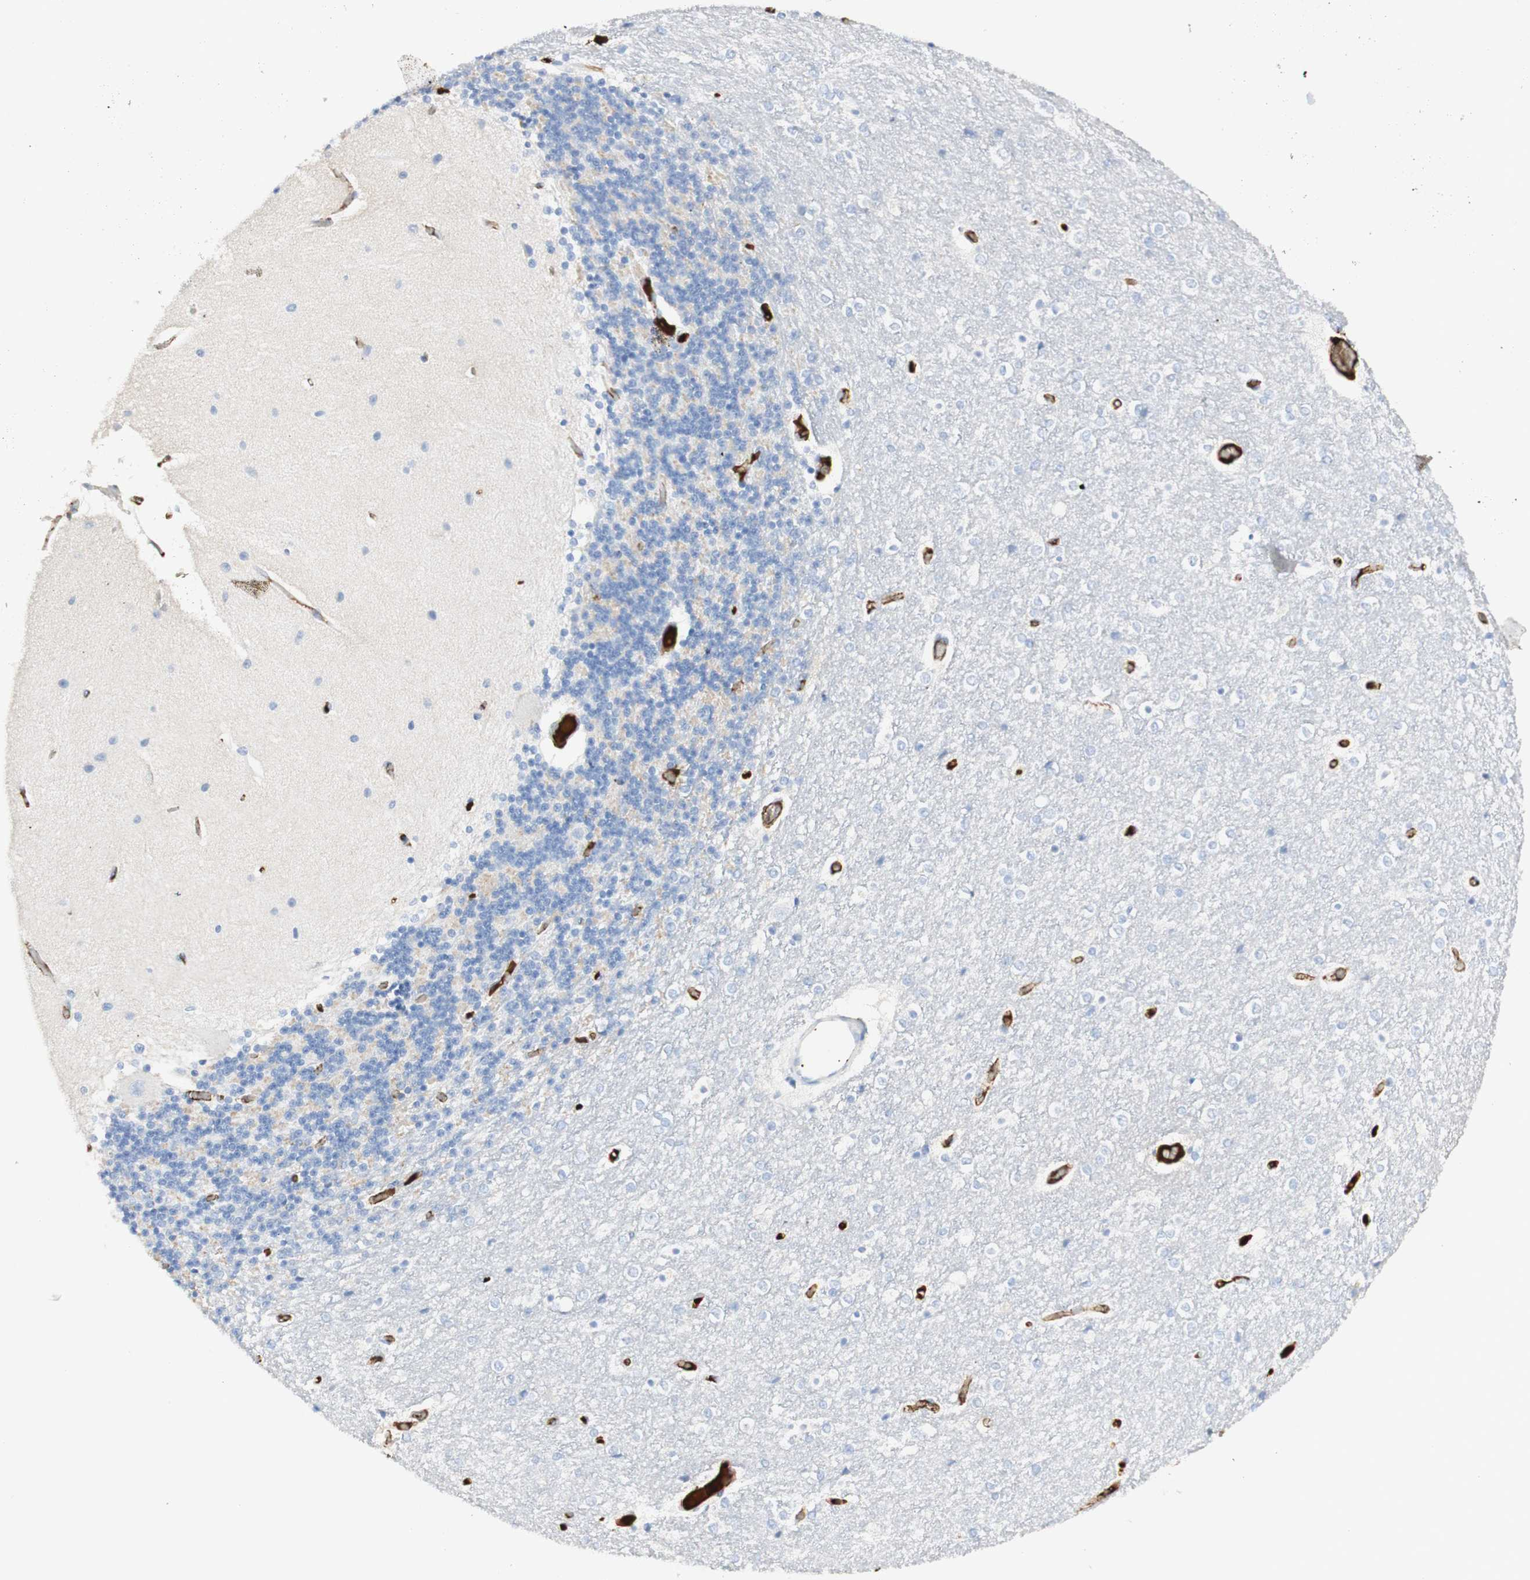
{"staining": {"intensity": "negative", "quantity": "none", "location": "none"}, "tissue": "cerebellum", "cell_type": "Cells in granular layer", "image_type": "normal", "snomed": [{"axis": "morphology", "description": "Normal tissue, NOS"}, {"axis": "topography", "description": "Cerebellum"}], "caption": "Immunohistochemistry histopathology image of unremarkable human cerebellum stained for a protein (brown), which exhibits no expression in cells in granular layer.", "gene": "KNG1", "patient": {"sex": "female", "age": 54}}